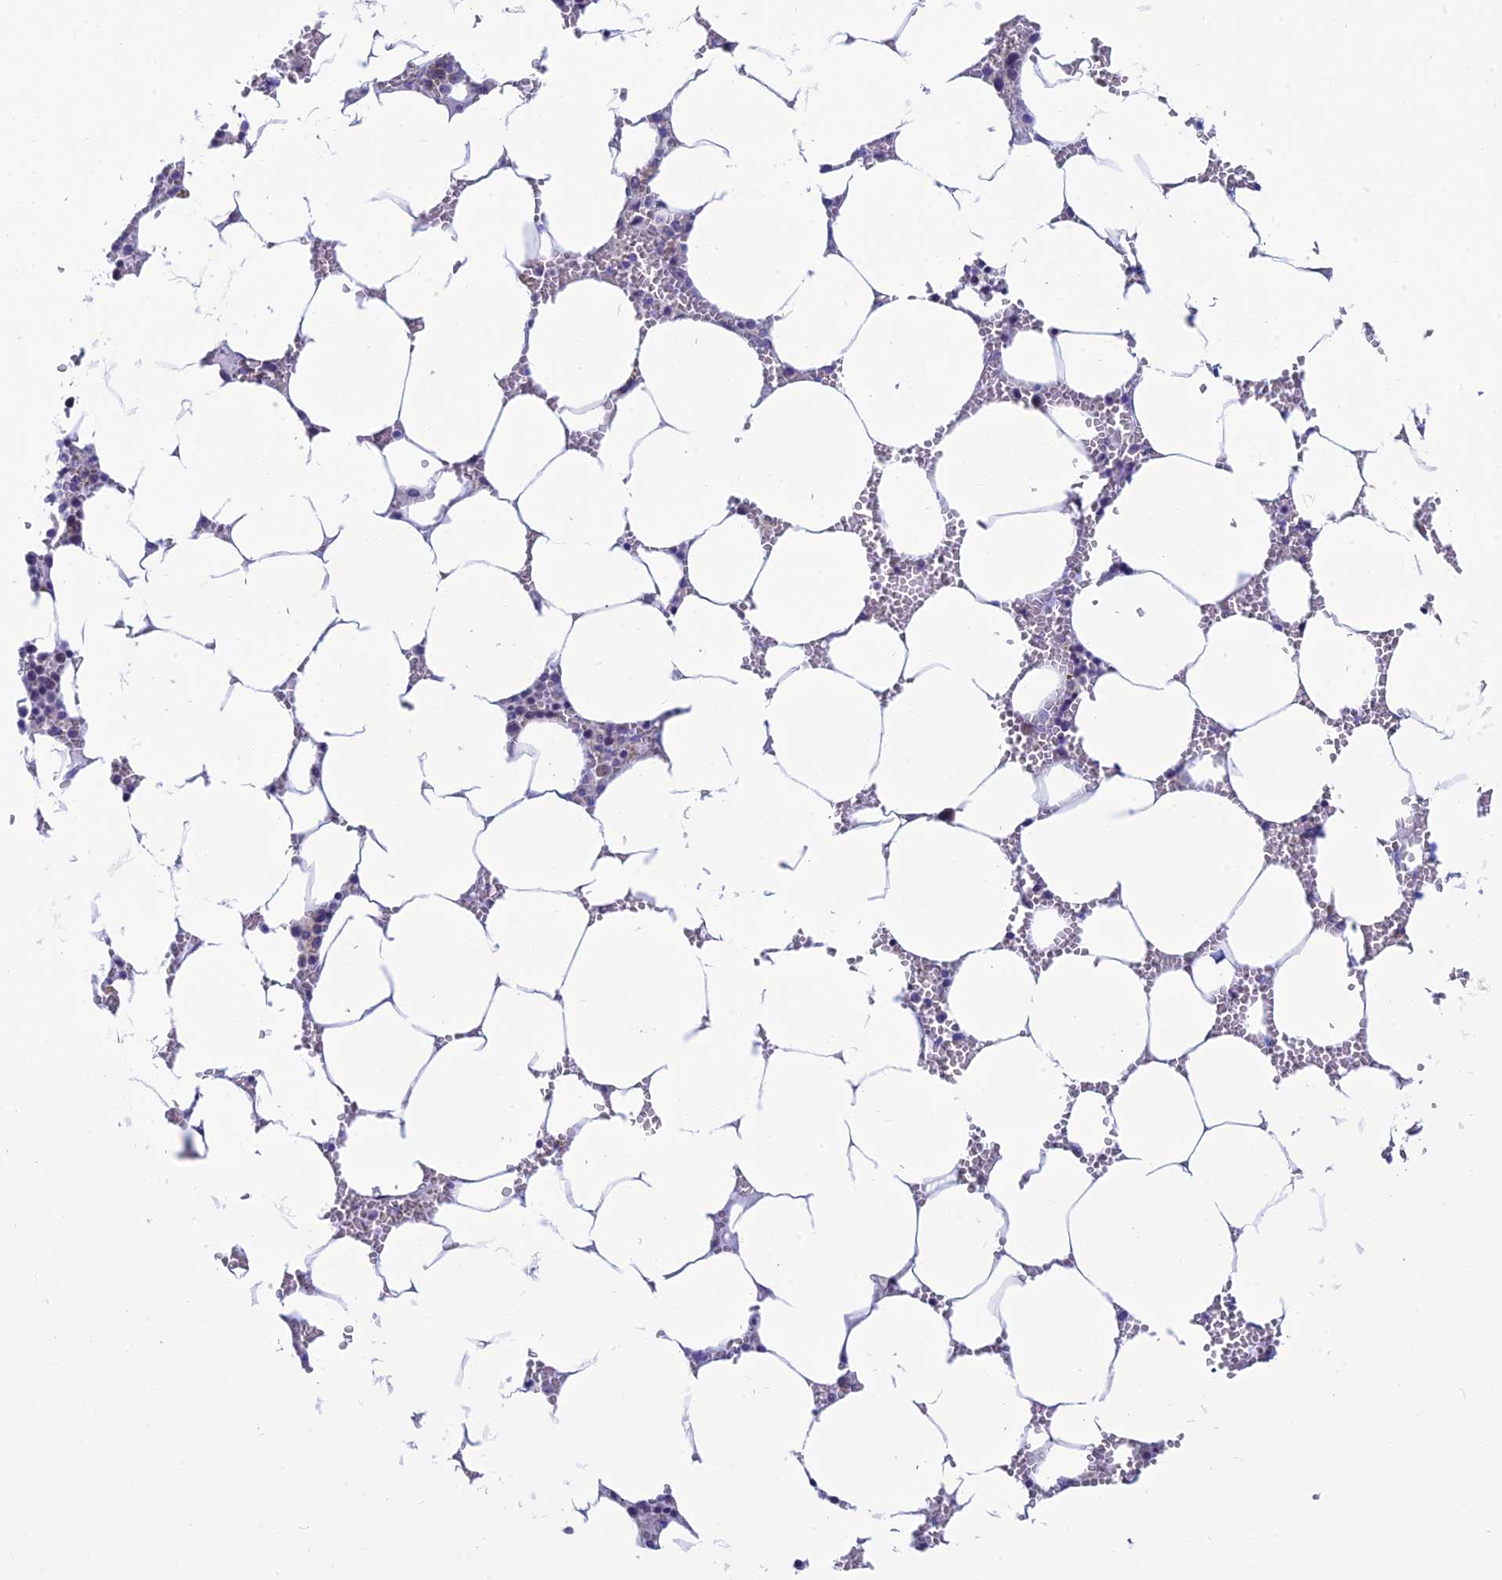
{"staining": {"intensity": "negative", "quantity": "none", "location": "none"}, "tissue": "bone marrow", "cell_type": "Hematopoietic cells", "image_type": "normal", "snomed": [{"axis": "morphology", "description": "Normal tissue, NOS"}, {"axis": "topography", "description": "Bone marrow"}], "caption": "Protein analysis of benign bone marrow demonstrates no significant expression in hematopoietic cells. The staining was performed using DAB (3,3'-diaminobenzidine) to visualize the protein expression in brown, while the nuclei were stained in blue with hematoxylin (Magnification: 20x).", "gene": "REEP4", "patient": {"sex": "male", "age": 70}}